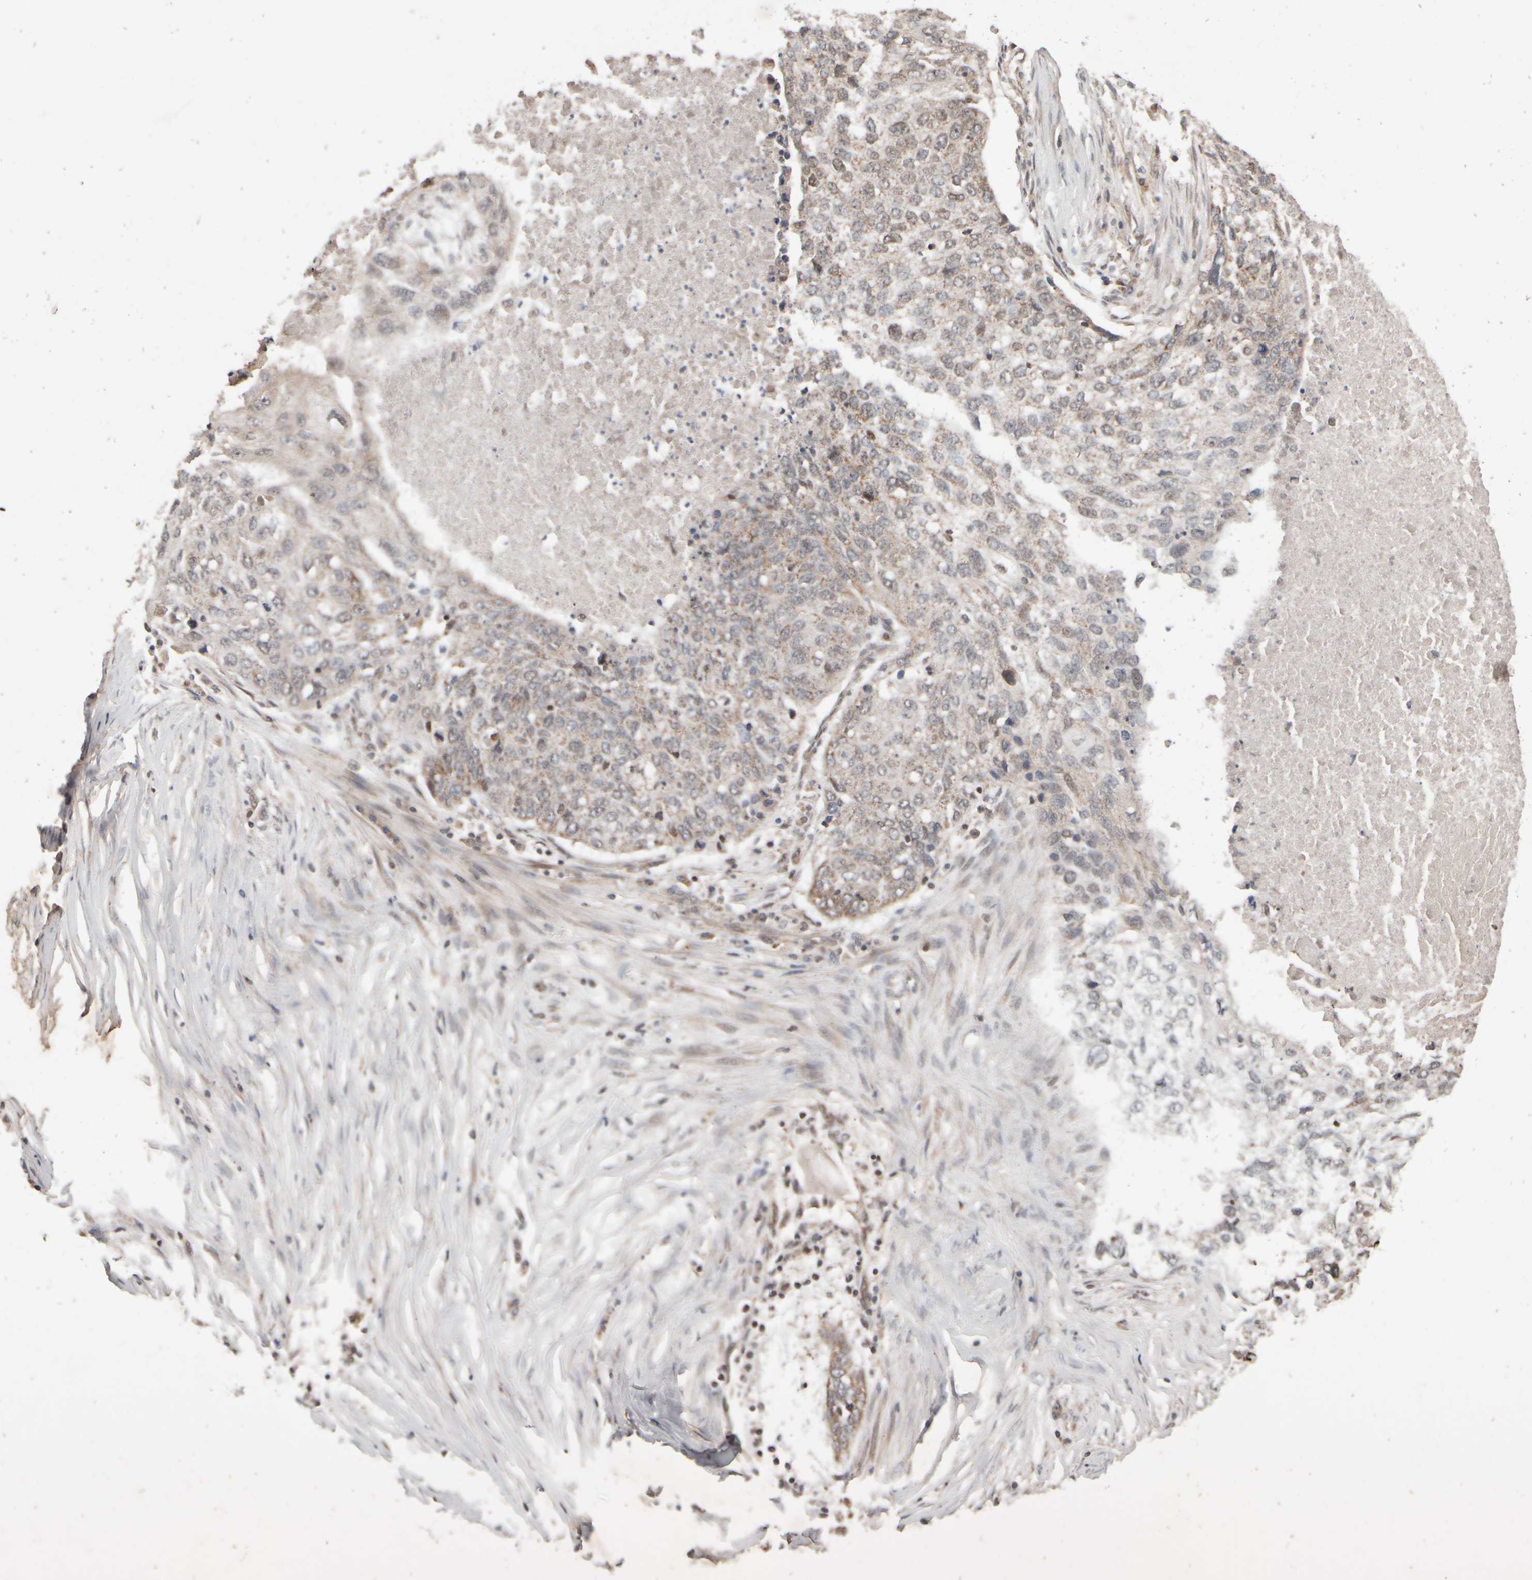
{"staining": {"intensity": "weak", "quantity": "<25%", "location": "cytoplasmic/membranous"}, "tissue": "lung cancer", "cell_type": "Tumor cells", "image_type": "cancer", "snomed": [{"axis": "morphology", "description": "Squamous cell carcinoma, NOS"}, {"axis": "topography", "description": "Lung"}], "caption": "A photomicrograph of lung squamous cell carcinoma stained for a protein demonstrates no brown staining in tumor cells. The staining is performed using DAB (3,3'-diaminobenzidine) brown chromogen with nuclei counter-stained in using hematoxylin.", "gene": "ABHD11", "patient": {"sex": "female", "age": 63}}